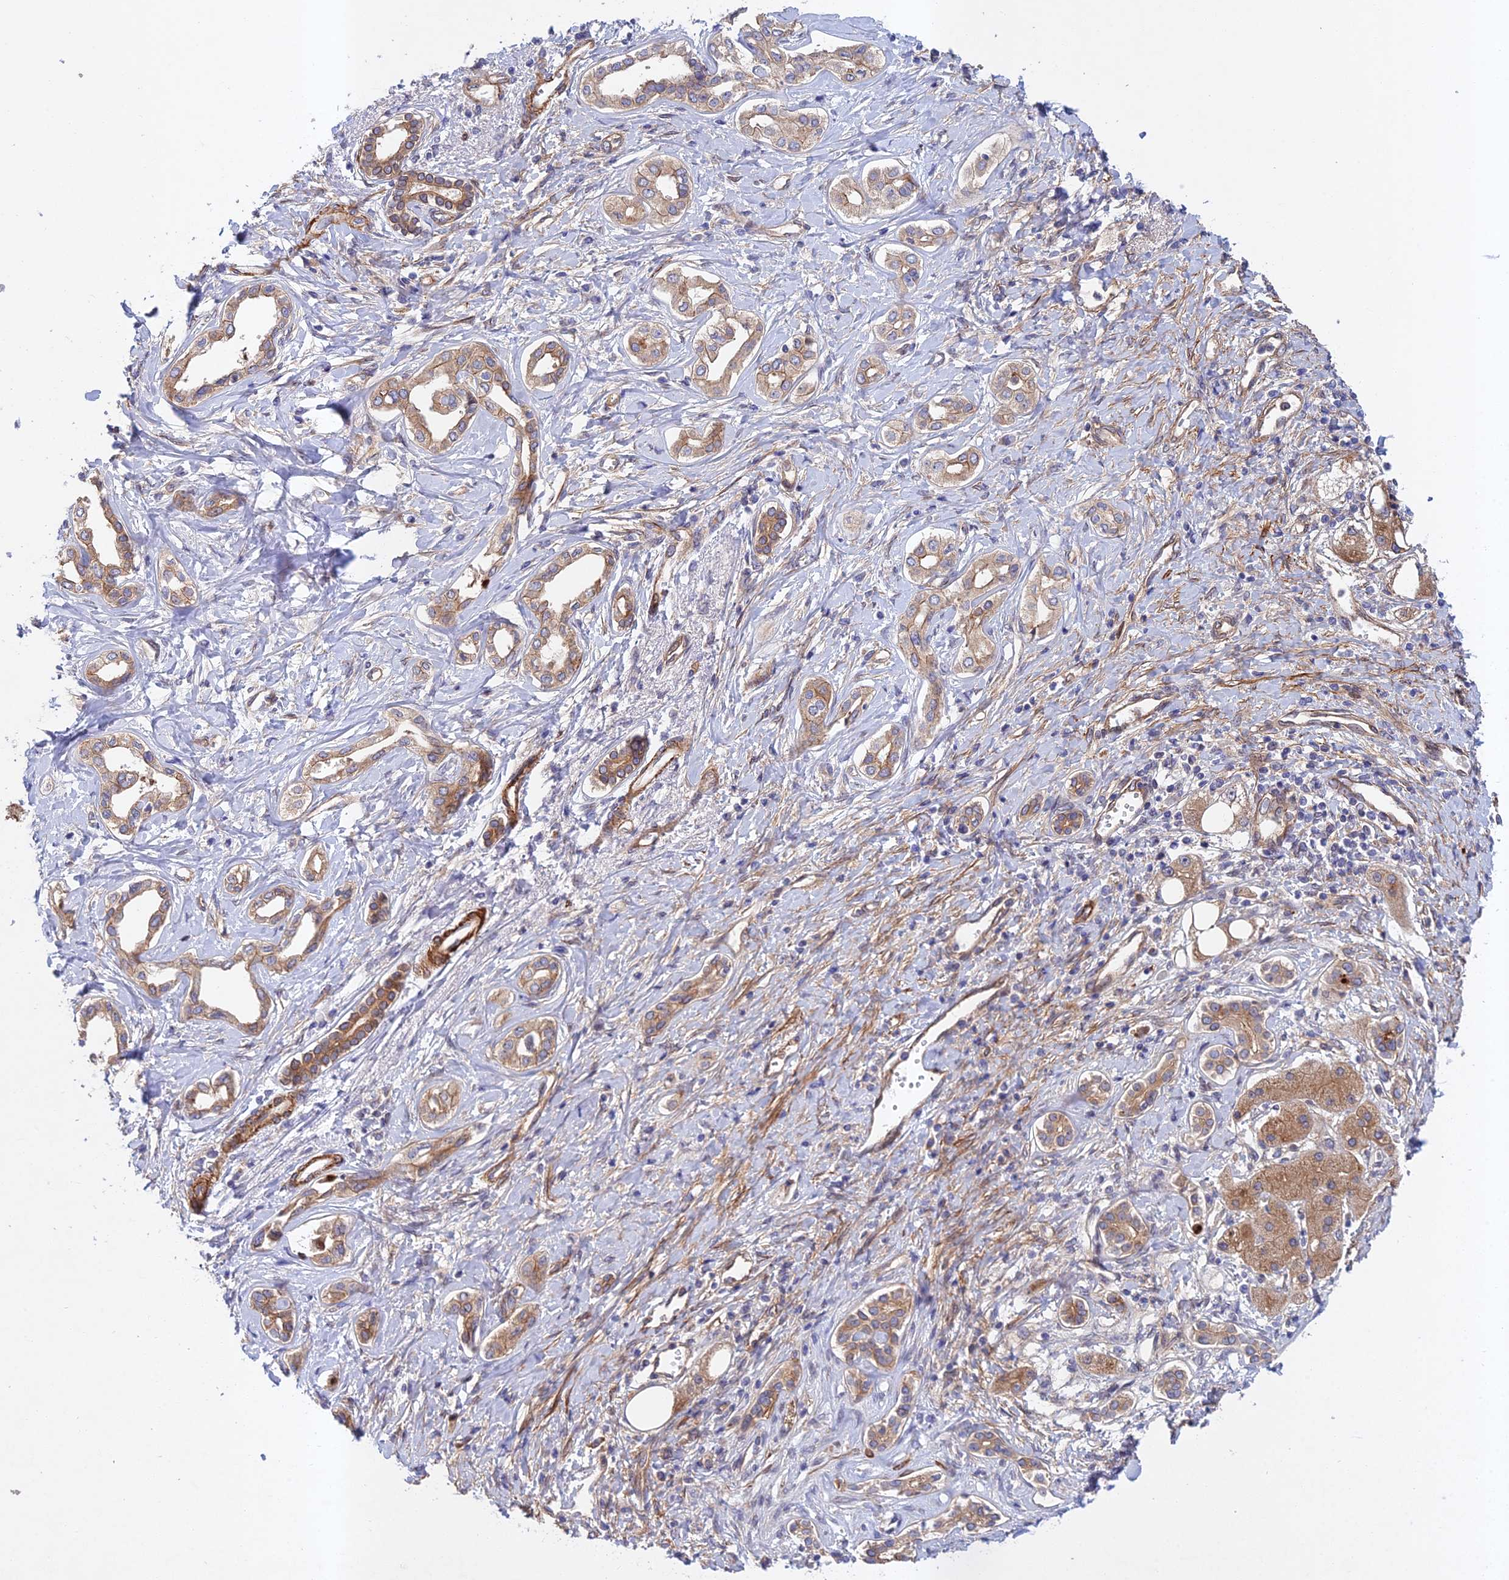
{"staining": {"intensity": "moderate", "quantity": ">75%", "location": "cytoplasmic/membranous"}, "tissue": "liver cancer", "cell_type": "Tumor cells", "image_type": "cancer", "snomed": [{"axis": "morphology", "description": "Cholangiocarcinoma"}, {"axis": "topography", "description": "Liver"}], "caption": "Immunohistochemical staining of liver cholangiocarcinoma shows medium levels of moderate cytoplasmic/membranous staining in approximately >75% of tumor cells. (IHC, brightfield microscopy, high magnification).", "gene": "RALGAPA2", "patient": {"sex": "female", "age": 77}}